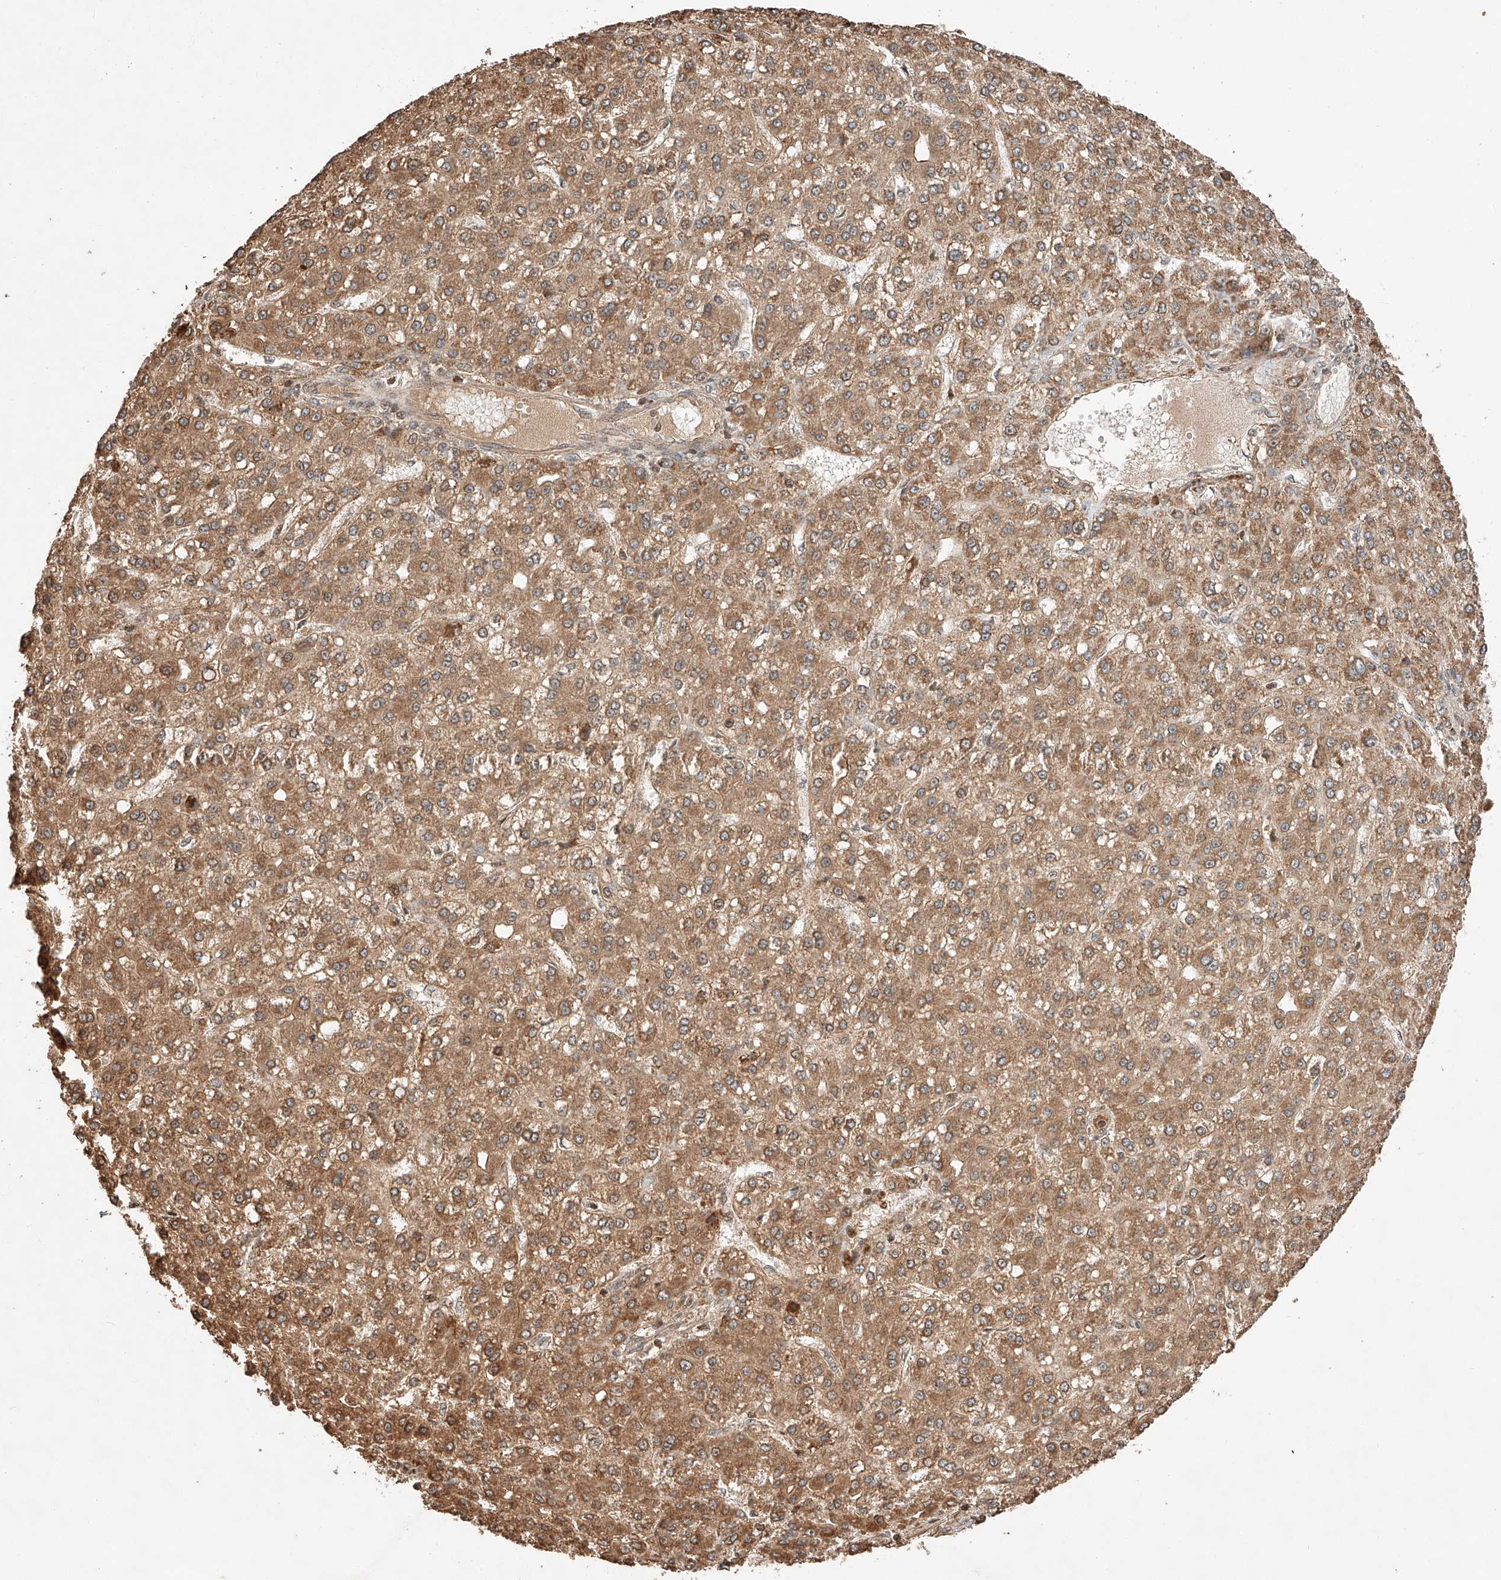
{"staining": {"intensity": "moderate", "quantity": ">75%", "location": "cytoplasmic/membranous"}, "tissue": "liver cancer", "cell_type": "Tumor cells", "image_type": "cancer", "snomed": [{"axis": "morphology", "description": "Carcinoma, Hepatocellular, NOS"}, {"axis": "topography", "description": "Liver"}], "caption": "Protein expression by immunohistochemistry (IHC) reveals moderate cytoplasmic/membranous positivity in about >75% of tumor cells in liver hepatocellular carcinoma. (brown staining indicates protein expression, while blue staining denotes nuclei).", "gene": "ARHGAP33", "patient": {"sex": "male", "age": 67}}